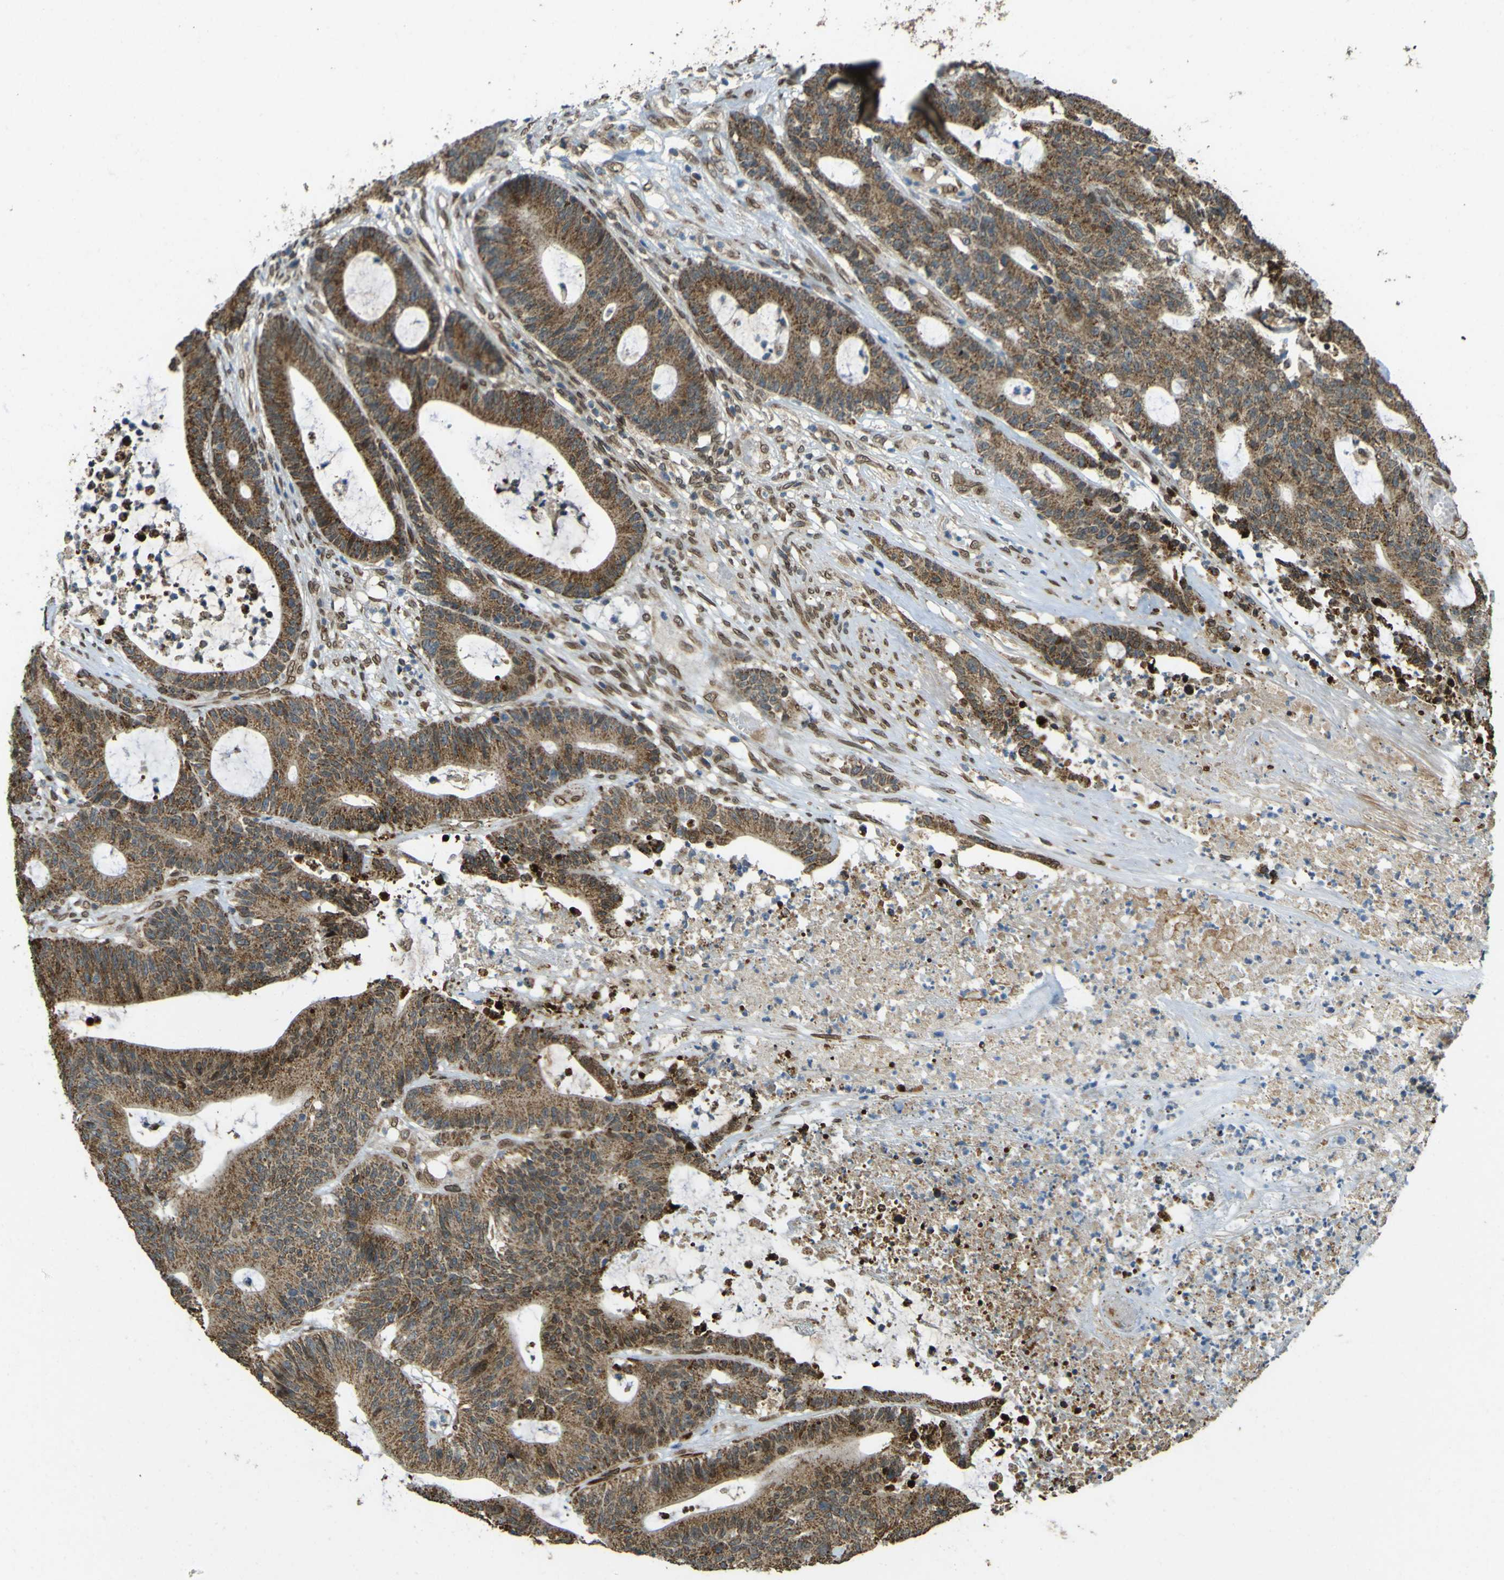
{"staining": {"intensity": "moderate", "quantity": ">75%", "location": "cytoplasmic/membranous"}, "tissue": "colorectal cancer", "cell_type": "Tumor cells", "image_type": "cancer", "snomed": [{"axis": "morphology", "description": "Adenocarcinoma, NOS"}, {"axis": "topography", "description": "Colon"}], "caption": "Protein staining displays moderate cytoplasmic/membranous staining in approximately >75% of tumor cells in colorectal cancer (adenocarcinoma). The protein is stained brown, and the nuclei are stained in blue (DAB (3,3'-diaminobenzidine) IHC with brightfield microscopy, high magnification).", "gene": "GALNT1", "patient": {"sex": "female", "age": 84}}